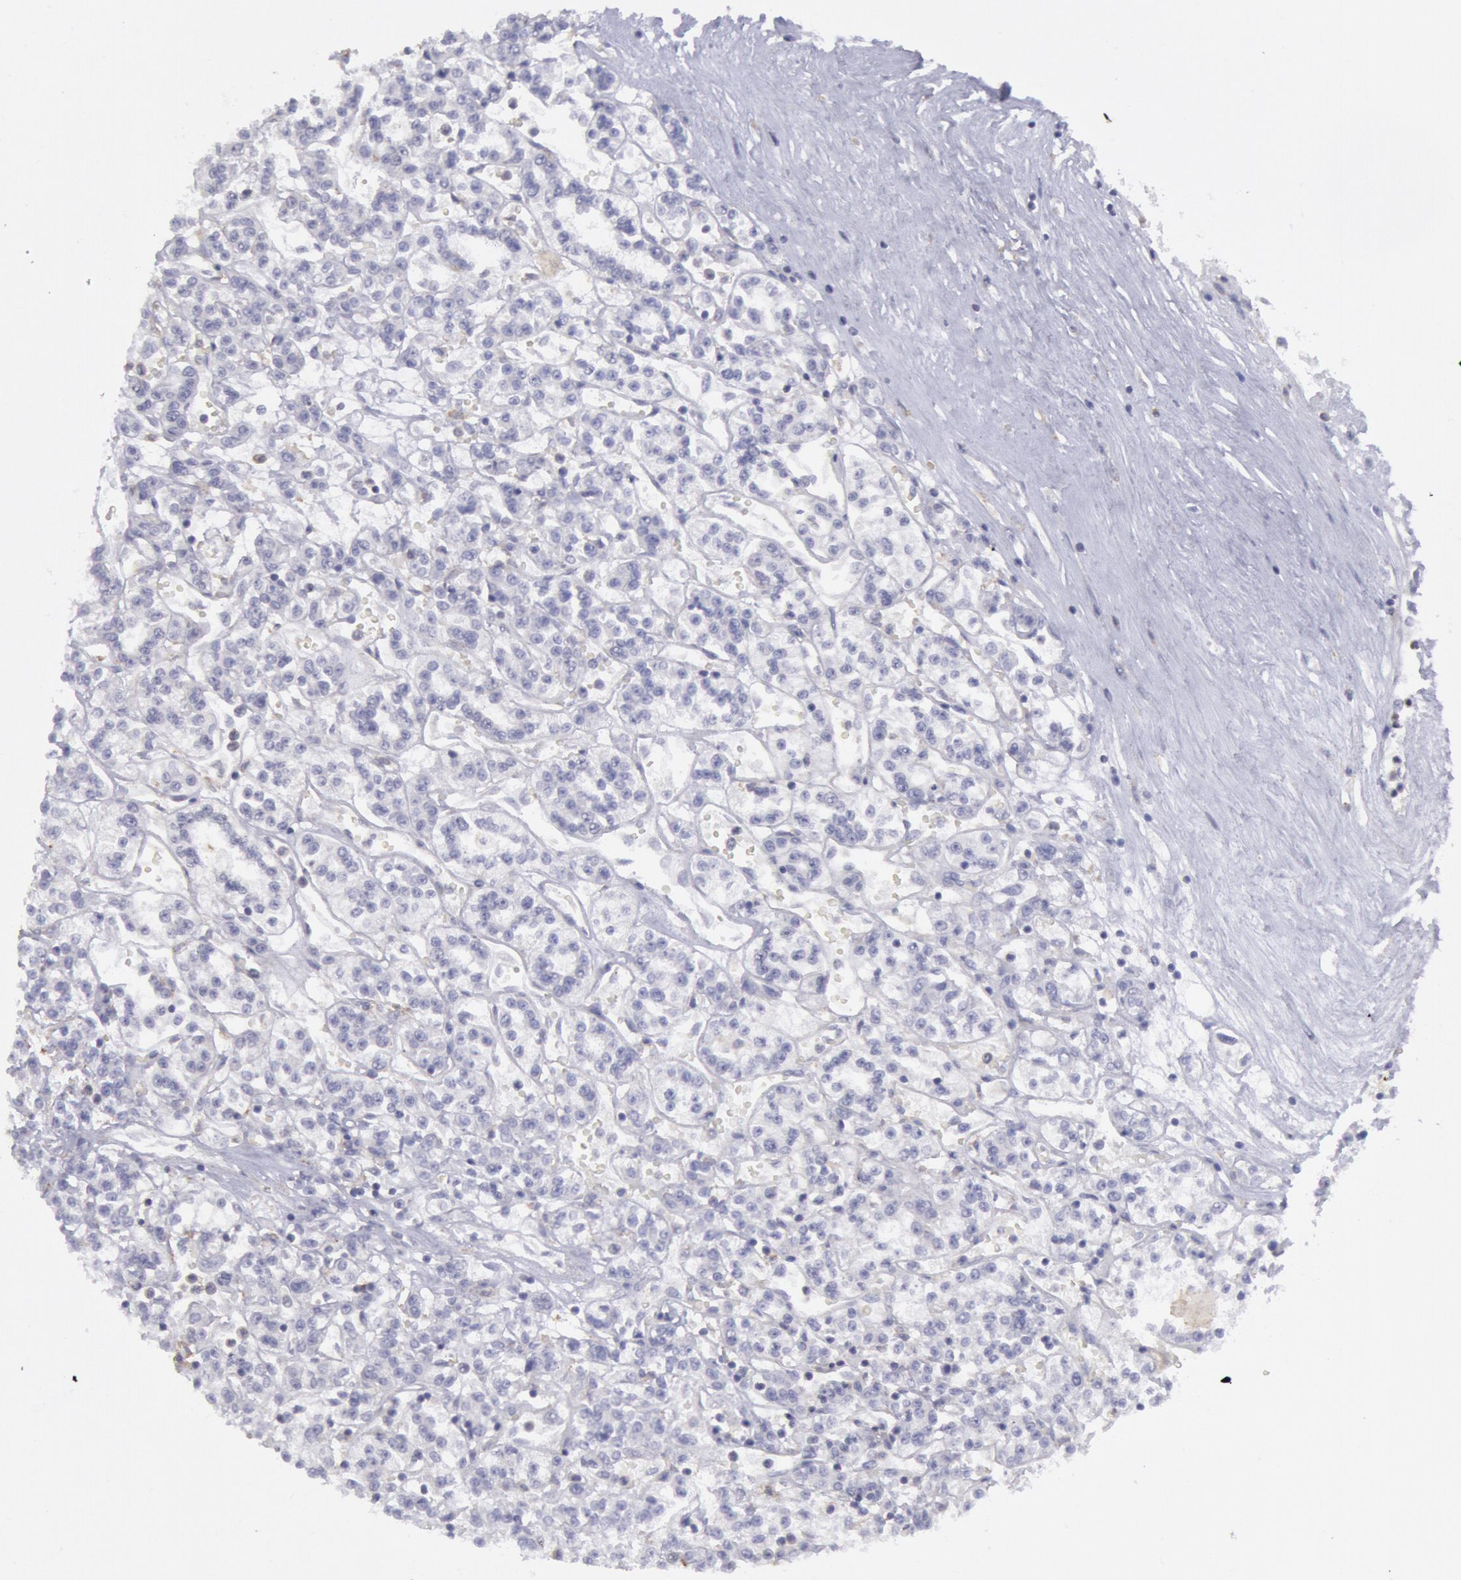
{"staining": {"intensity": "negative", "quantity": "none", "location": "none"}, "tissue": "renal cancer", "cell_type": "Tumor cells", "image_type": "cancer", "snomed": [{"axis": "morphology", "description": "Adenocarcinoma, NOS"}, {"axis": "topography", "description": "Kidney"}], "caption": "IHC photomicrograph of neoplastic tissue: renal cancer stained with DAB displays no significant protein expression in tumor cells.", "gene": "MYH7", "patient": {"sex": "female", "age": 76}}